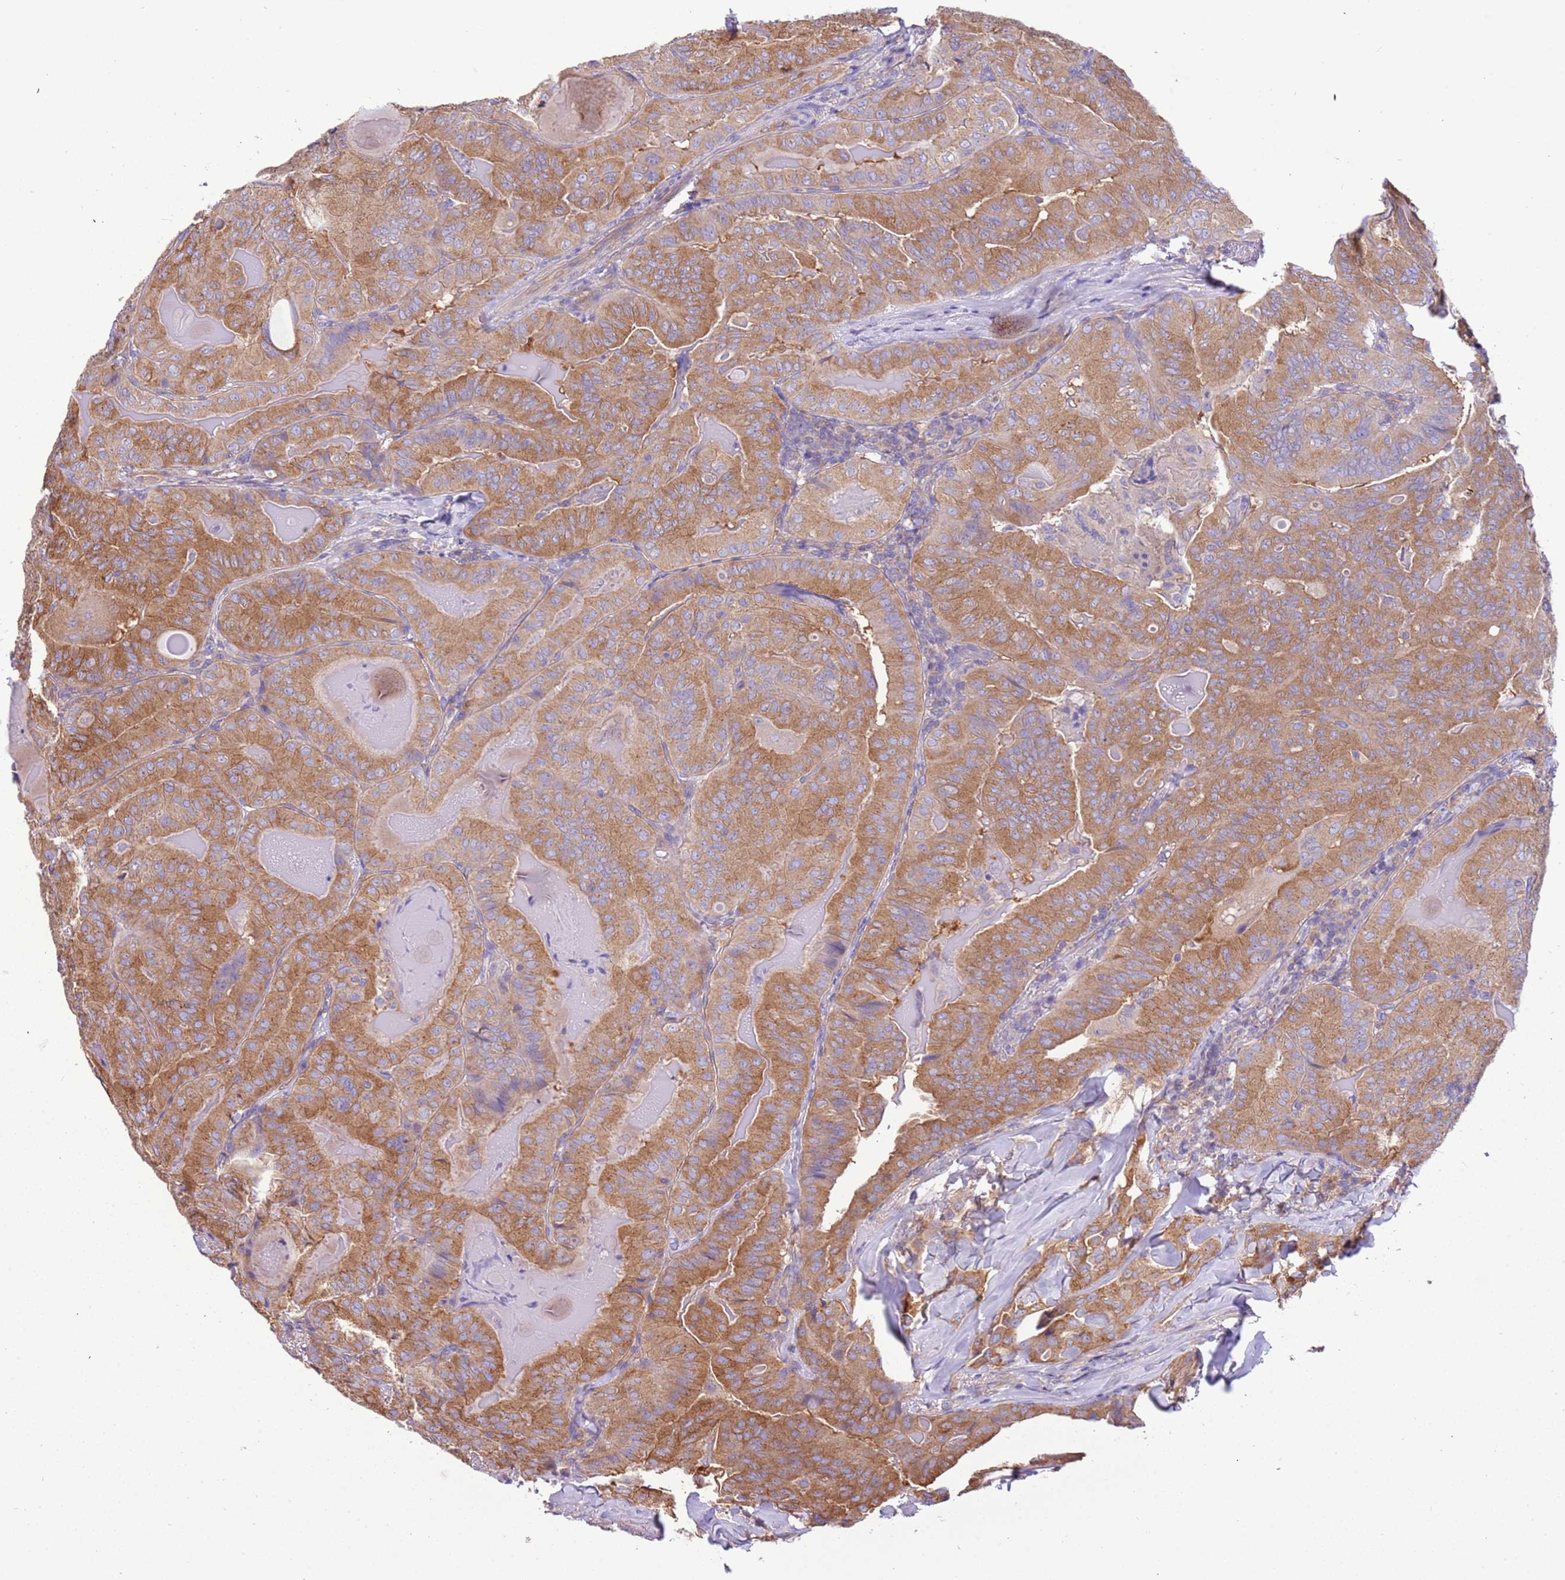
{"staining": {"intensity": "moderate", "quantity": ">75%", "location": "cytoplasmic/membranous"}, "tissue": "thyroid cancer", "cell_type": "Tumor cells", "image_type": "cancer", "snomed": [{"axis": "morphology", "description": "Papillary adenocarcinoma, NOS"}, {"axis": "topography", "description": "Thyroid gland"}], "caption": "A brown stain shows moderate cytoplasmic/membranous staining of a protein in papillary adenocarcinoma (thyroid) tumor cells.", "gene": "NAALADL1", "patient": {"sex": "female", "age": 68}}